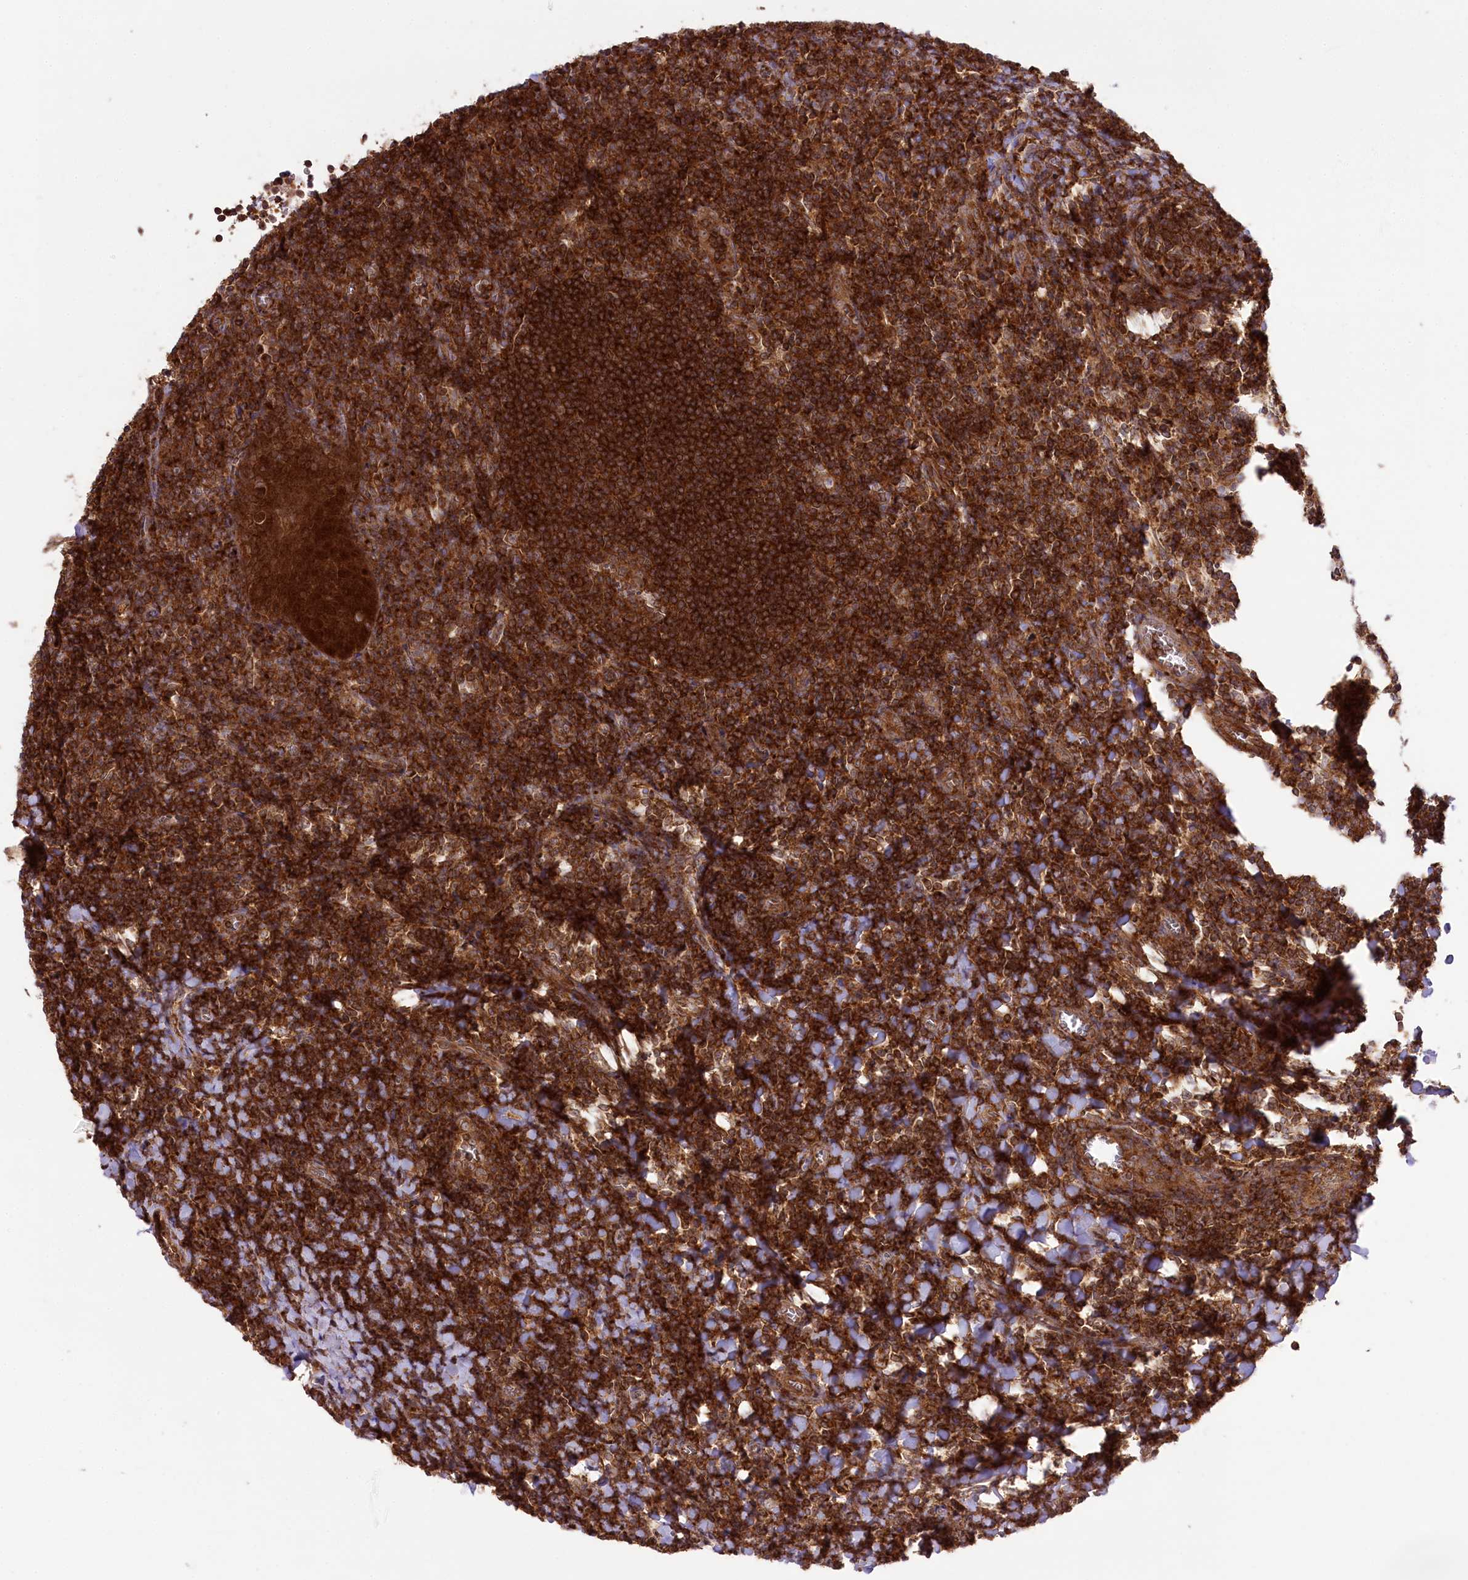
{"staining": {"intensity": "moderate", "quantity": ">75%", "location": "cytoplasmic/membranous"}, "tissue": "tonsil", "cell_type": "Germinal center cells", "image_type": "normal", "snomed": [{"axis": "morphology", "description": "Normal tissue, NOS"}, {"axis": "topography", "description": "Tonsil"}], "caption": "Immunohistochemical staining of benign tonsil shows >75% levels of moderate cytoplasmic/membranous protein positivity in about >75% of germinal center cells. (DAB IHC with brightfield microscopy, high magnification).", "gene": "CCDC91", "patient": {"sex": "male", "age": 27}}